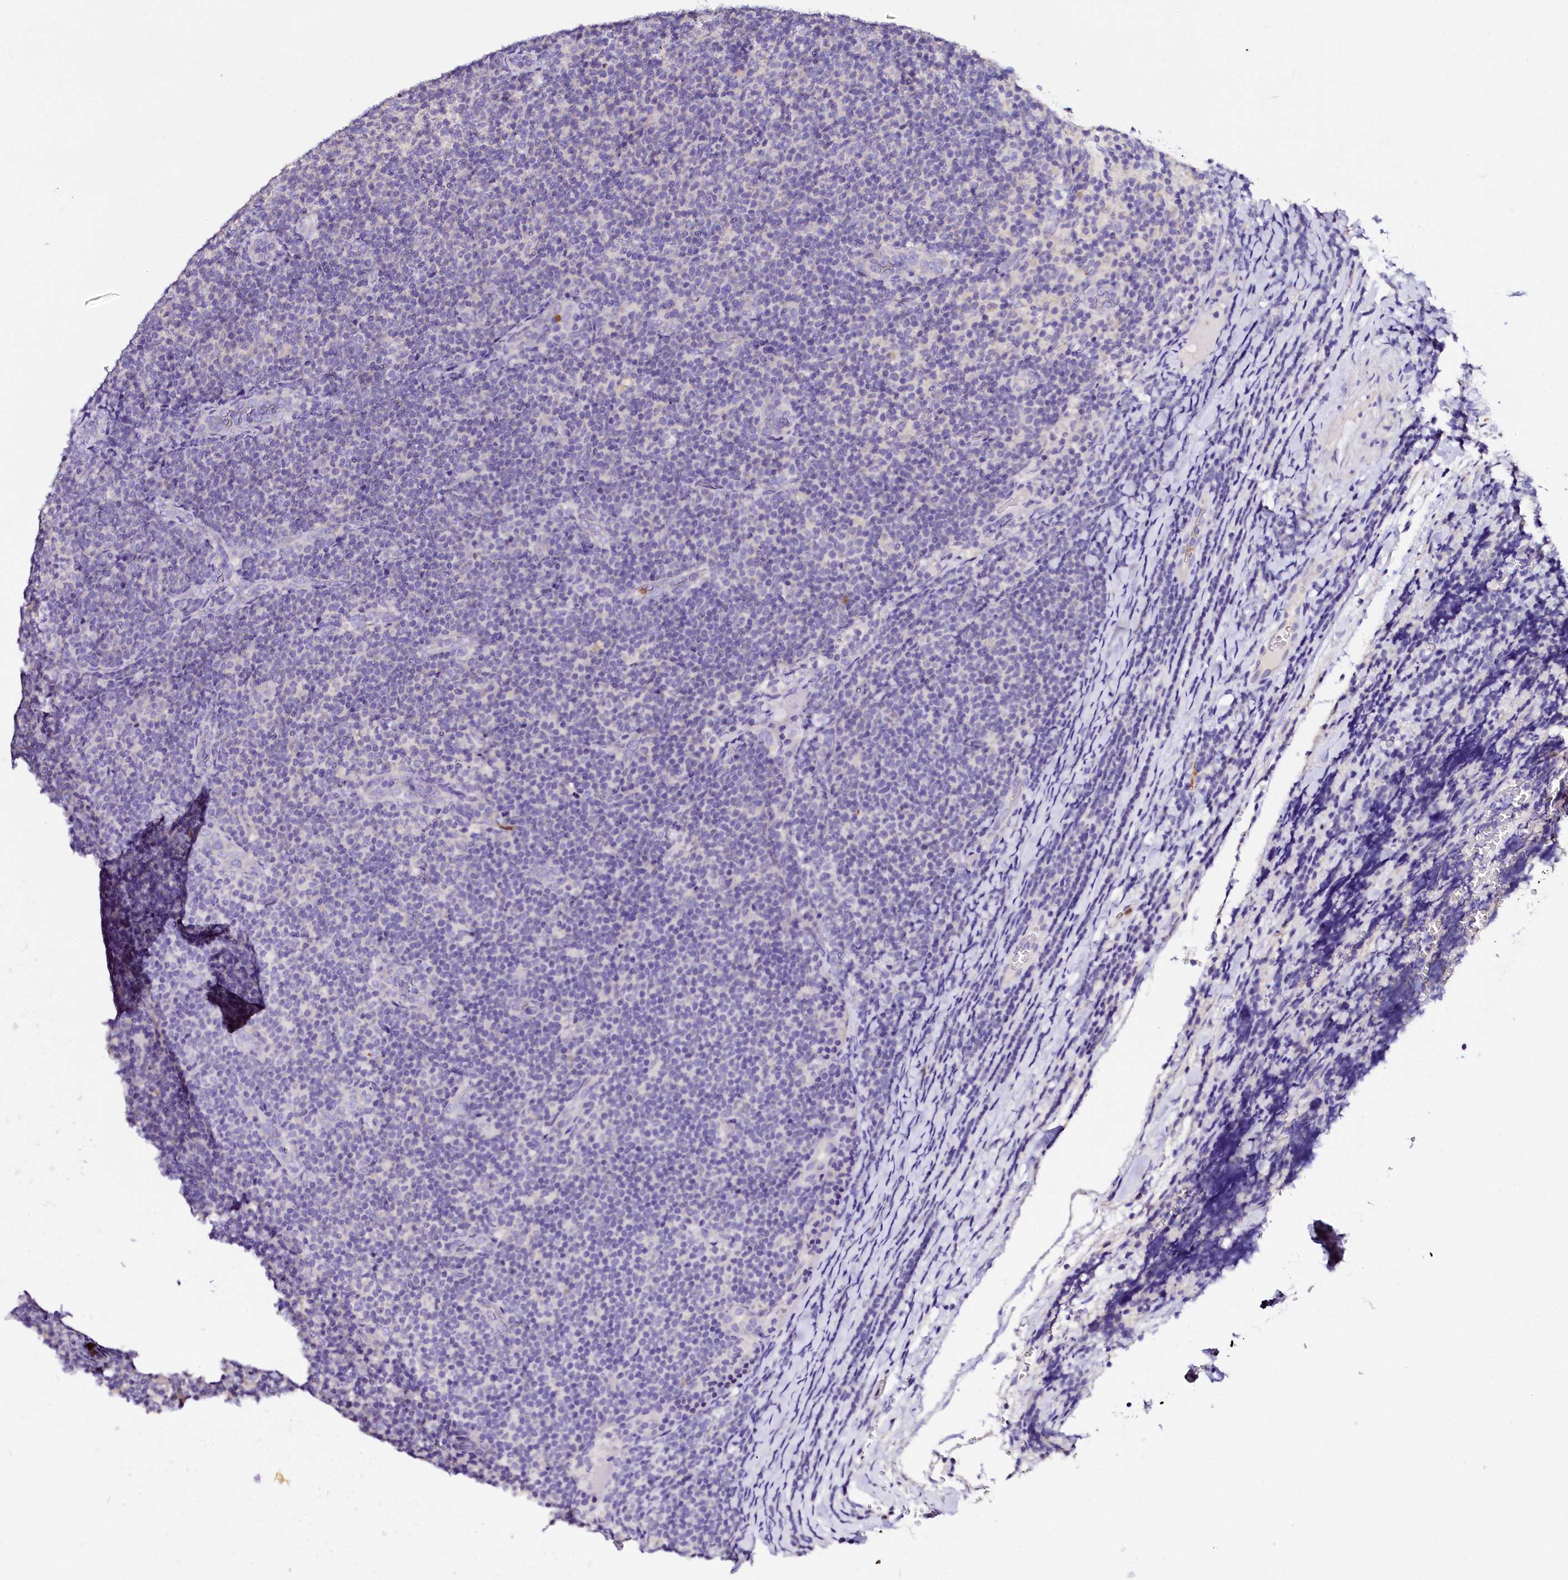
{"staining": {"intensity": "negative", "quantity": "none", "location": "none"}, "tissue": "lymphoma", "cell_type": "Tumor cells", "image_type": "cancer", "snomed": [{"axis": "morphology", "description": "Malignant lymphoma, non-Hodgkin's type, Low grade"}, {"axis": "topography", "description": "Lymph node"}], "caption": "Lymphoma was stained to show a protein in brown. There is no significant expression in tumor cells.", "gene": "NAA16", "patient": {"sex": "male", "age": 66}}